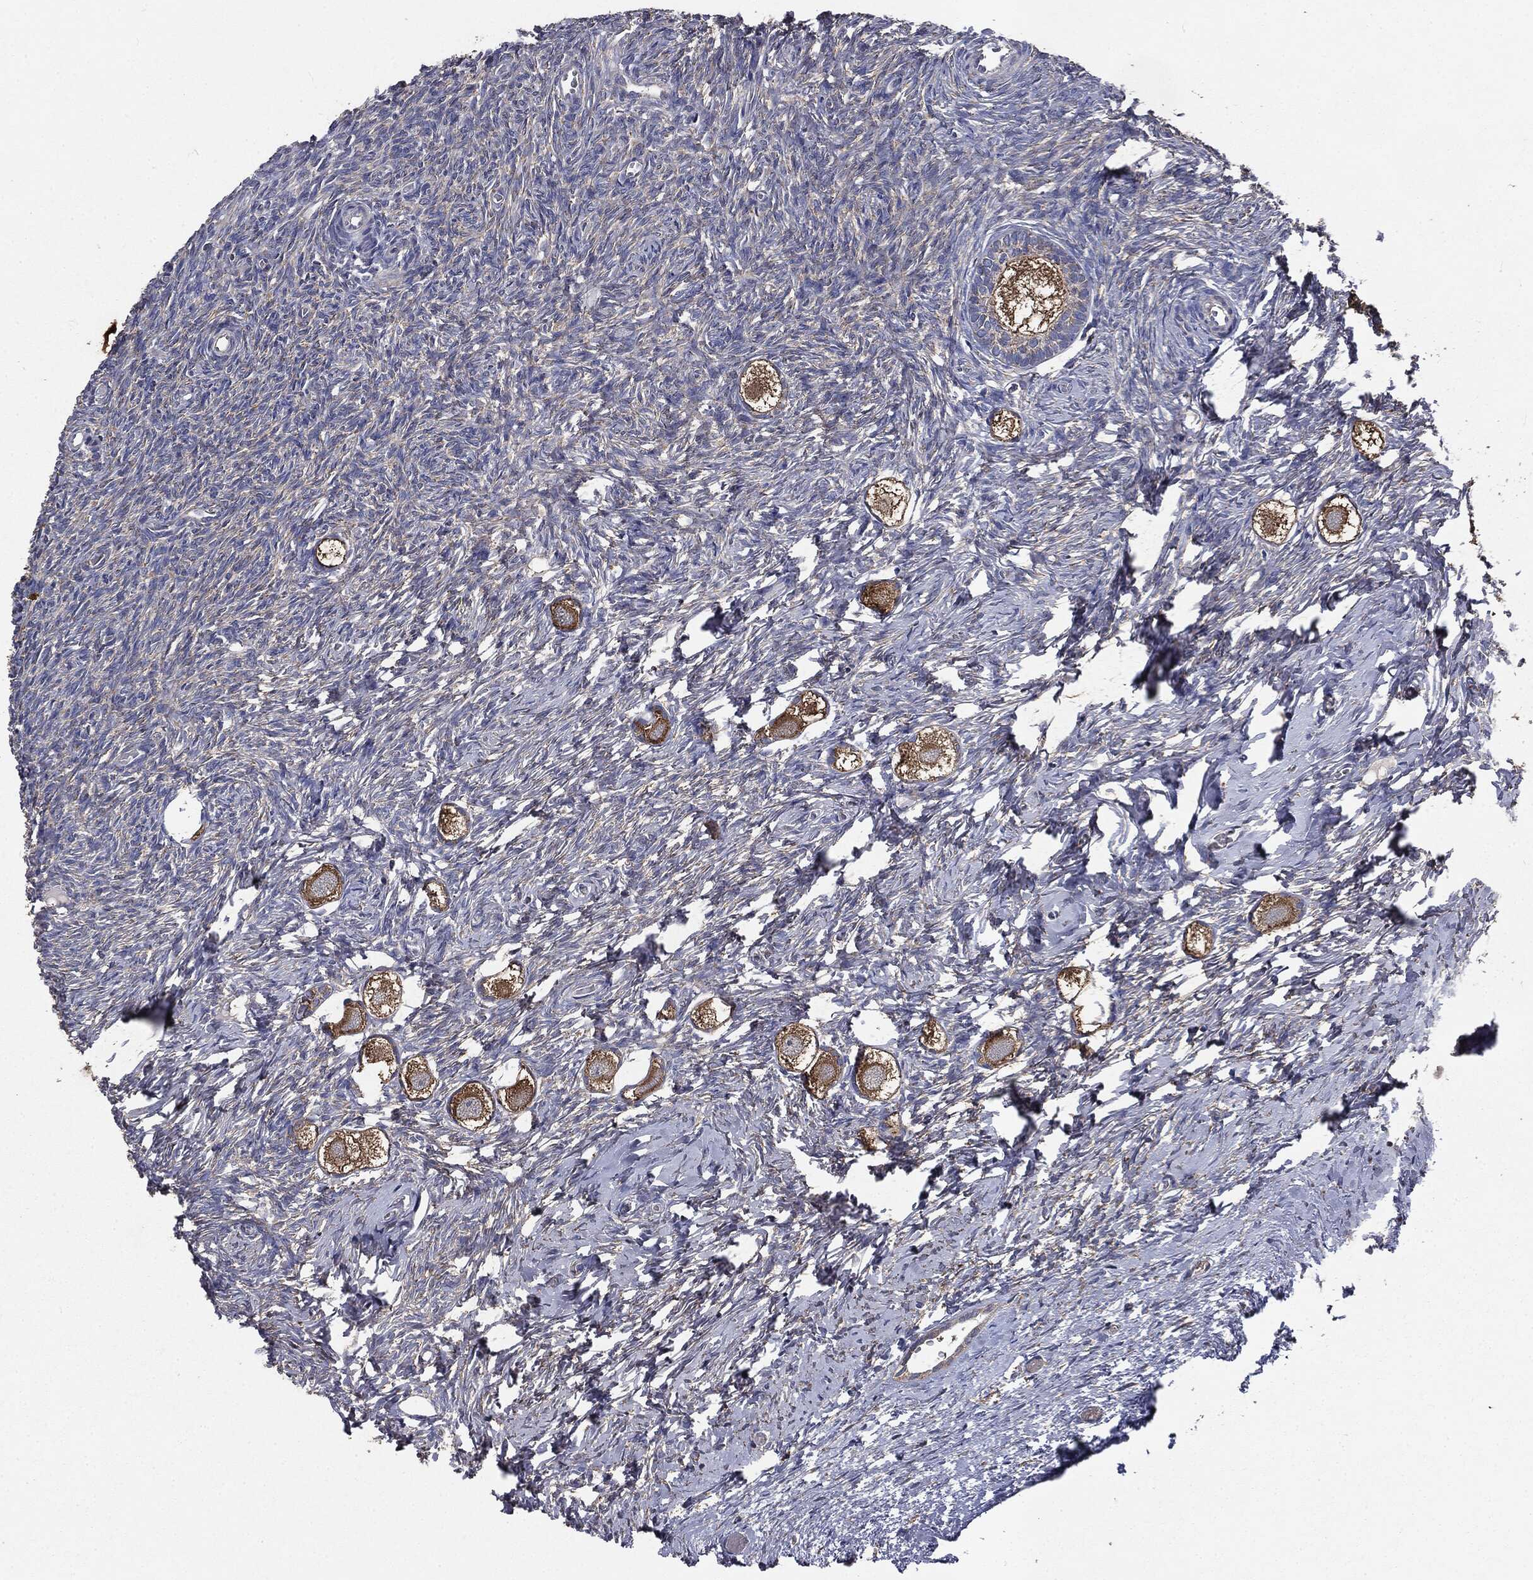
{"staining": {"intensity": "strong", "quantity": ">75%", "location": "cytoplasmic/membranous"}, "tissue": "ovary", "cell_type": "Follicle cells", "image_type": "normal", "snomed": [{"axis": "morphology", "description": "Normal tissue, NOS"}, {"axis": "topography", "description": "Ovary"}], "caption": "Follicle cells demonstrate strong cytoplasmic/membranous positivity in approximately >75% of cells in unremarkable ovary.", "gene": "MAPK6", "patient": {"sex": "female", "age": 27}}